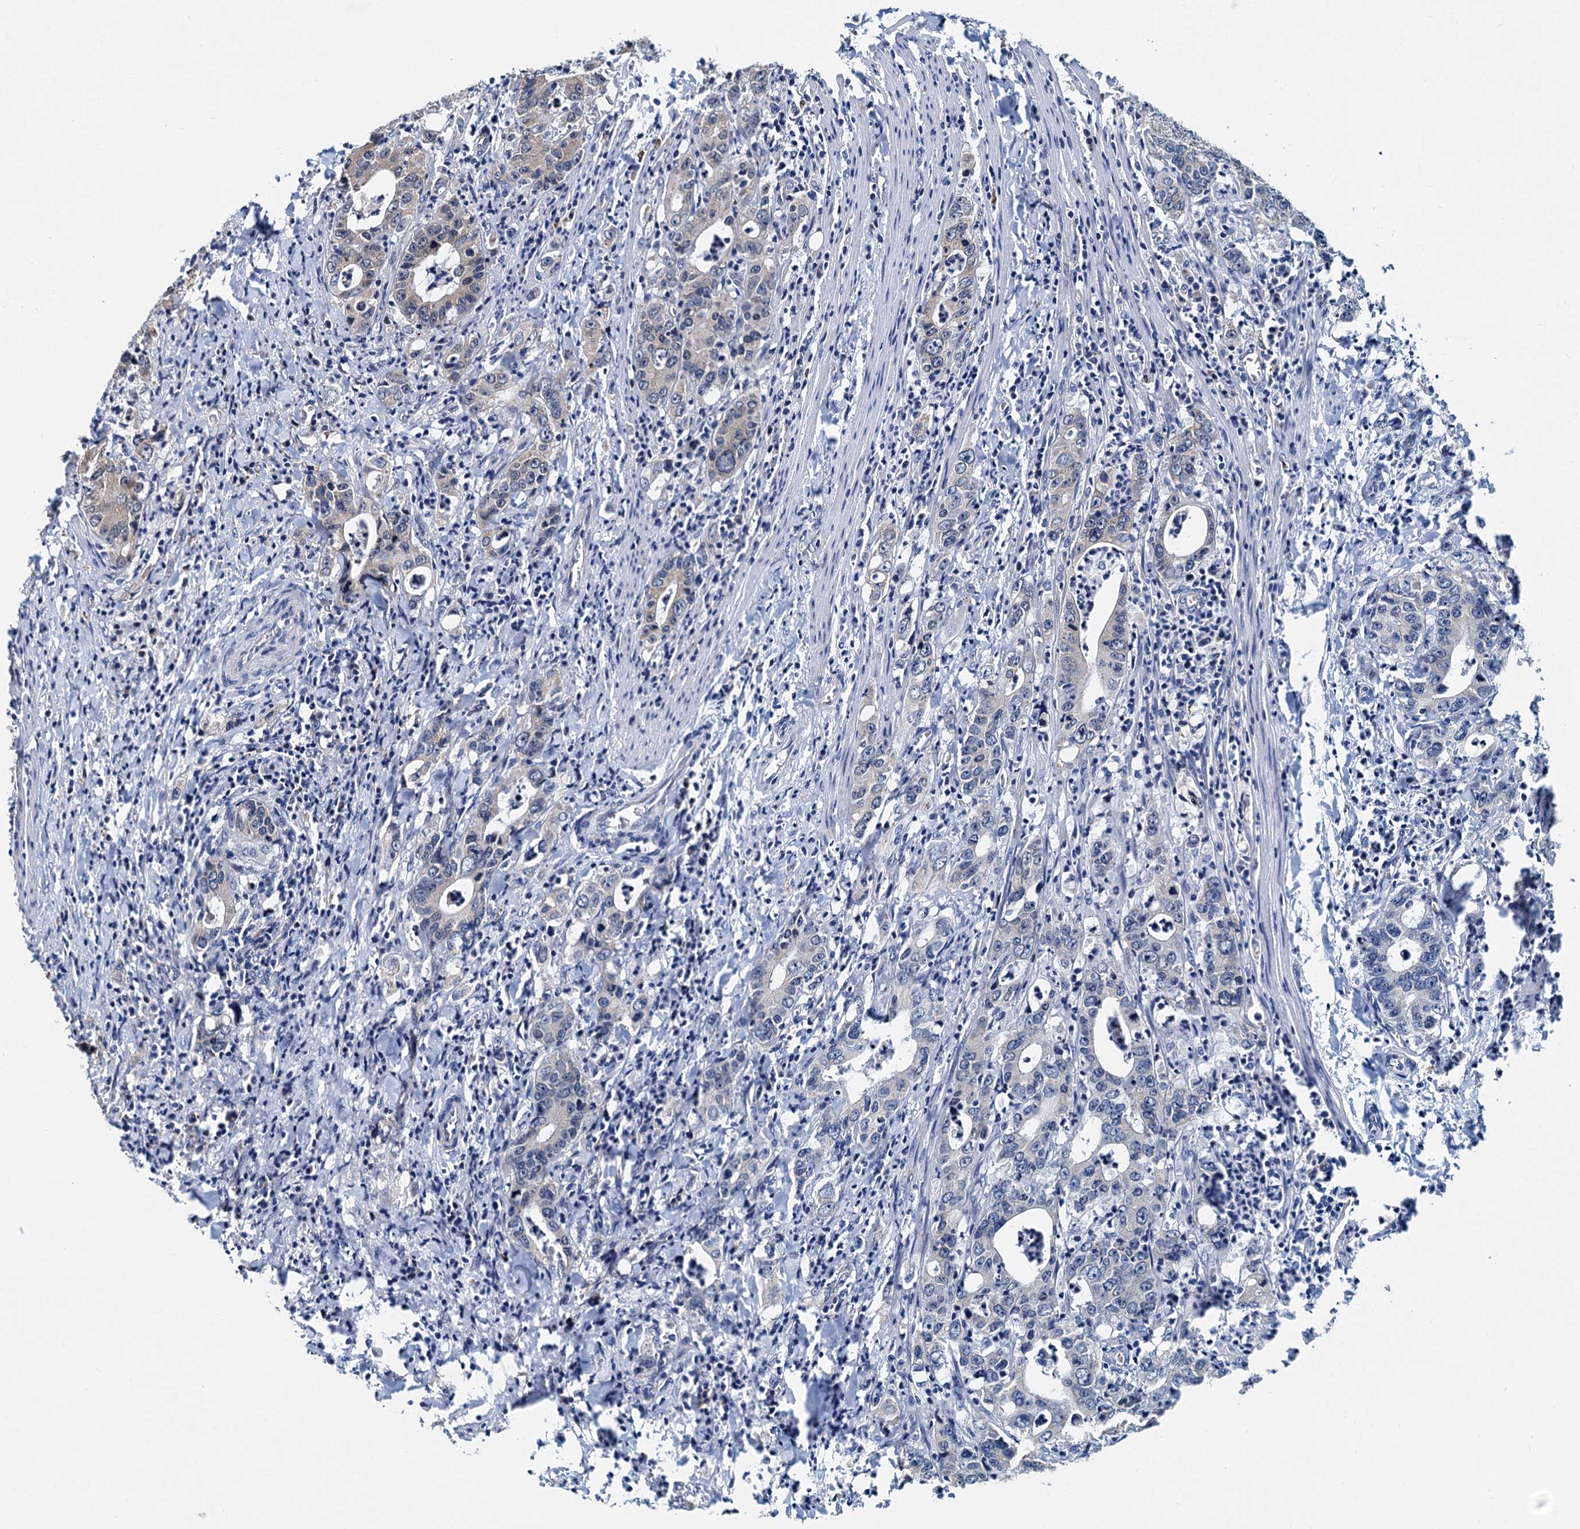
{"staining": {"intensity": "weak", "quantity": "25%-75%", "location": "cytoplasmic/membranous"}, "tissue": "colorectal cancer", "cell_type": "Tumor cells", "image_type": "cancer", "snomed": [{"axis": "morphology", "description": "Adenocarcinoma, NOS"}, {"axis": "topography", "description": "Colon"}], "caption": "Immunohistochemical staining of human colorectal cancer shows low levels of weak cytoplasmic/membranous staining in about 25%-75% of tumor cells. (Brightfield microscopy of DAB IHC at high magnification).", "gene": "DNAJC21", "patient": {"sex": "female", "age": 75}}